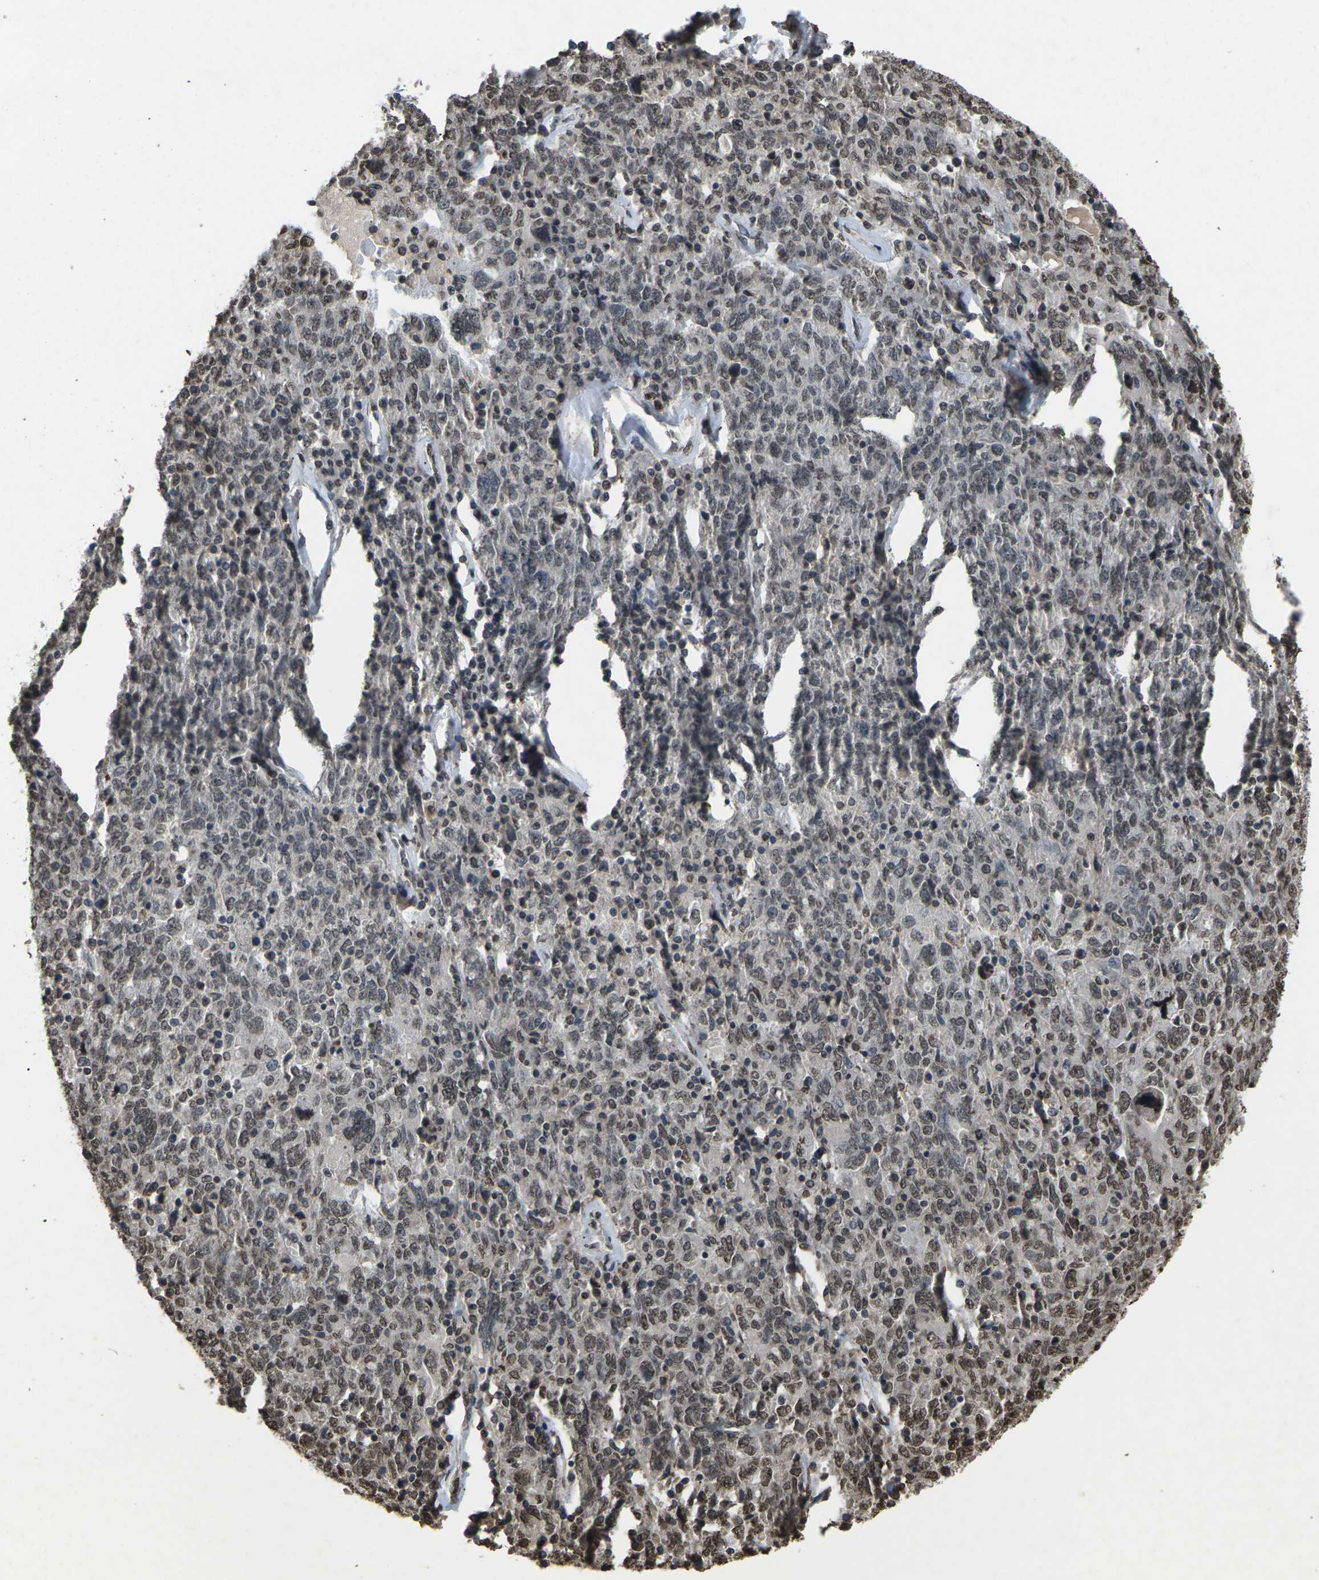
{"staining": {"intensity": "moderate", "quantity": ">75%", "location": "nuclear"}, "tissue": "ovarian cancer", "cell_type": "Tumor cells", "image_type": "cancer", "snomed": [{"axis": "morphology", "description": "Carcinoma, endometroid"}, {"axis": "topography", "description": "Ovary"}], "caption": "High-power microscopy captured an immunohistochemistry image of ovarian cancer (endometroid carcinoma), revealing moderate nuclear staining in about >75% of tumor cells.", "gene": "EMSY", "patient": {"sex": "female", "age": 62}}